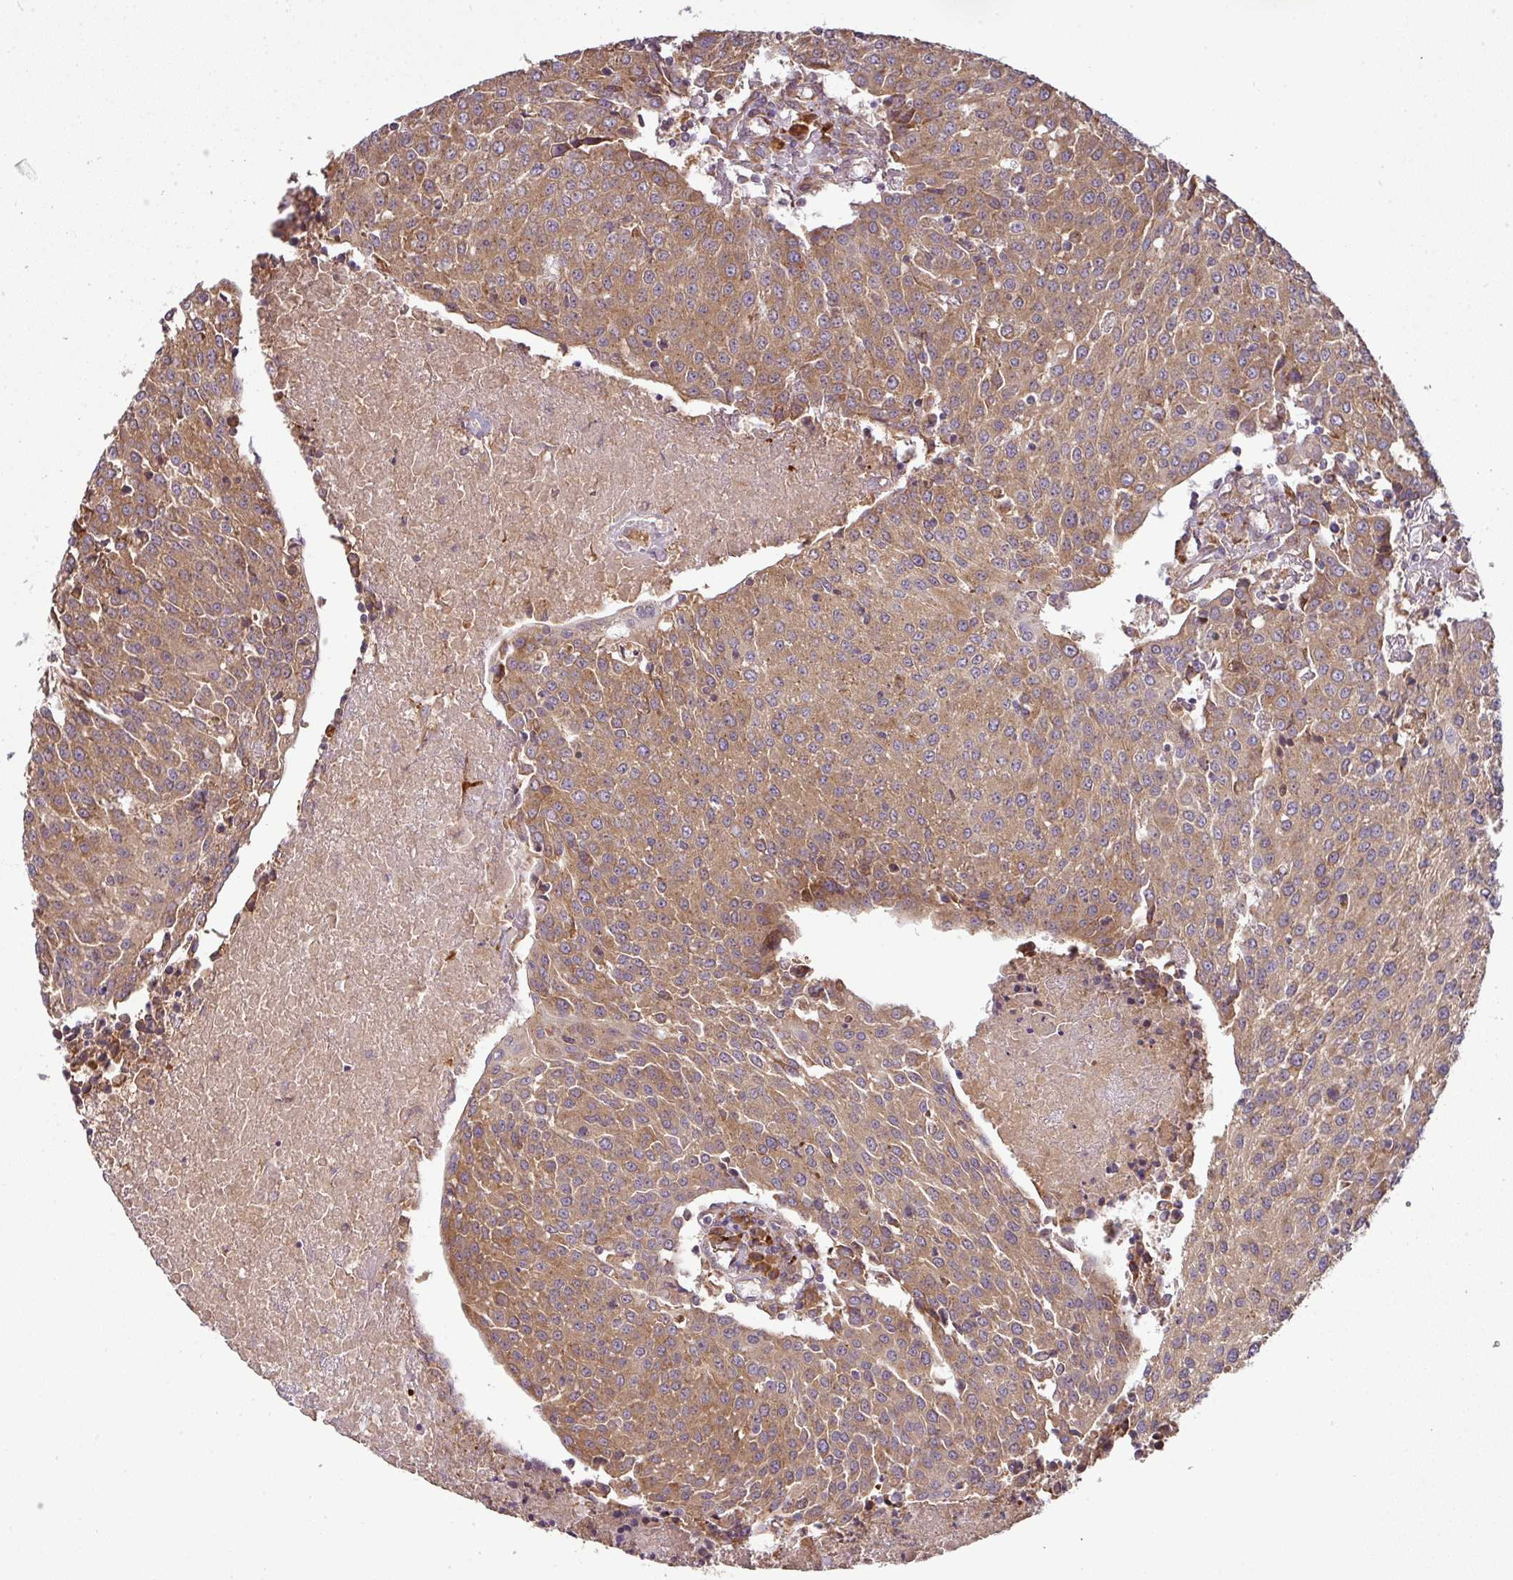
{"staining": {"intensity": "moderate", "quantity": ">75%", "location": "cytoplasmic/membranous"}, "tissue": "urothelial cancer", "cell_type": "Tumor cells", "image_type": "cancer", "snomed": [{"axis": "morphology", "description": "Urothelial carcinoma, High grade"}, {"axis": "topography", "description": "Urinary bladder"}], "caption": "Urothelial cancer was stained to show a protein in brown. There is medium levels of moderate cytoplasmic/membranous expression in about >75% of tumor cells. (Stains: DAB in brown, nuclei in blue, Microscopy: brightfield microscopy at high magnification).", "gene": "GALP", "patient": {"sex": "female", "age": 85}}